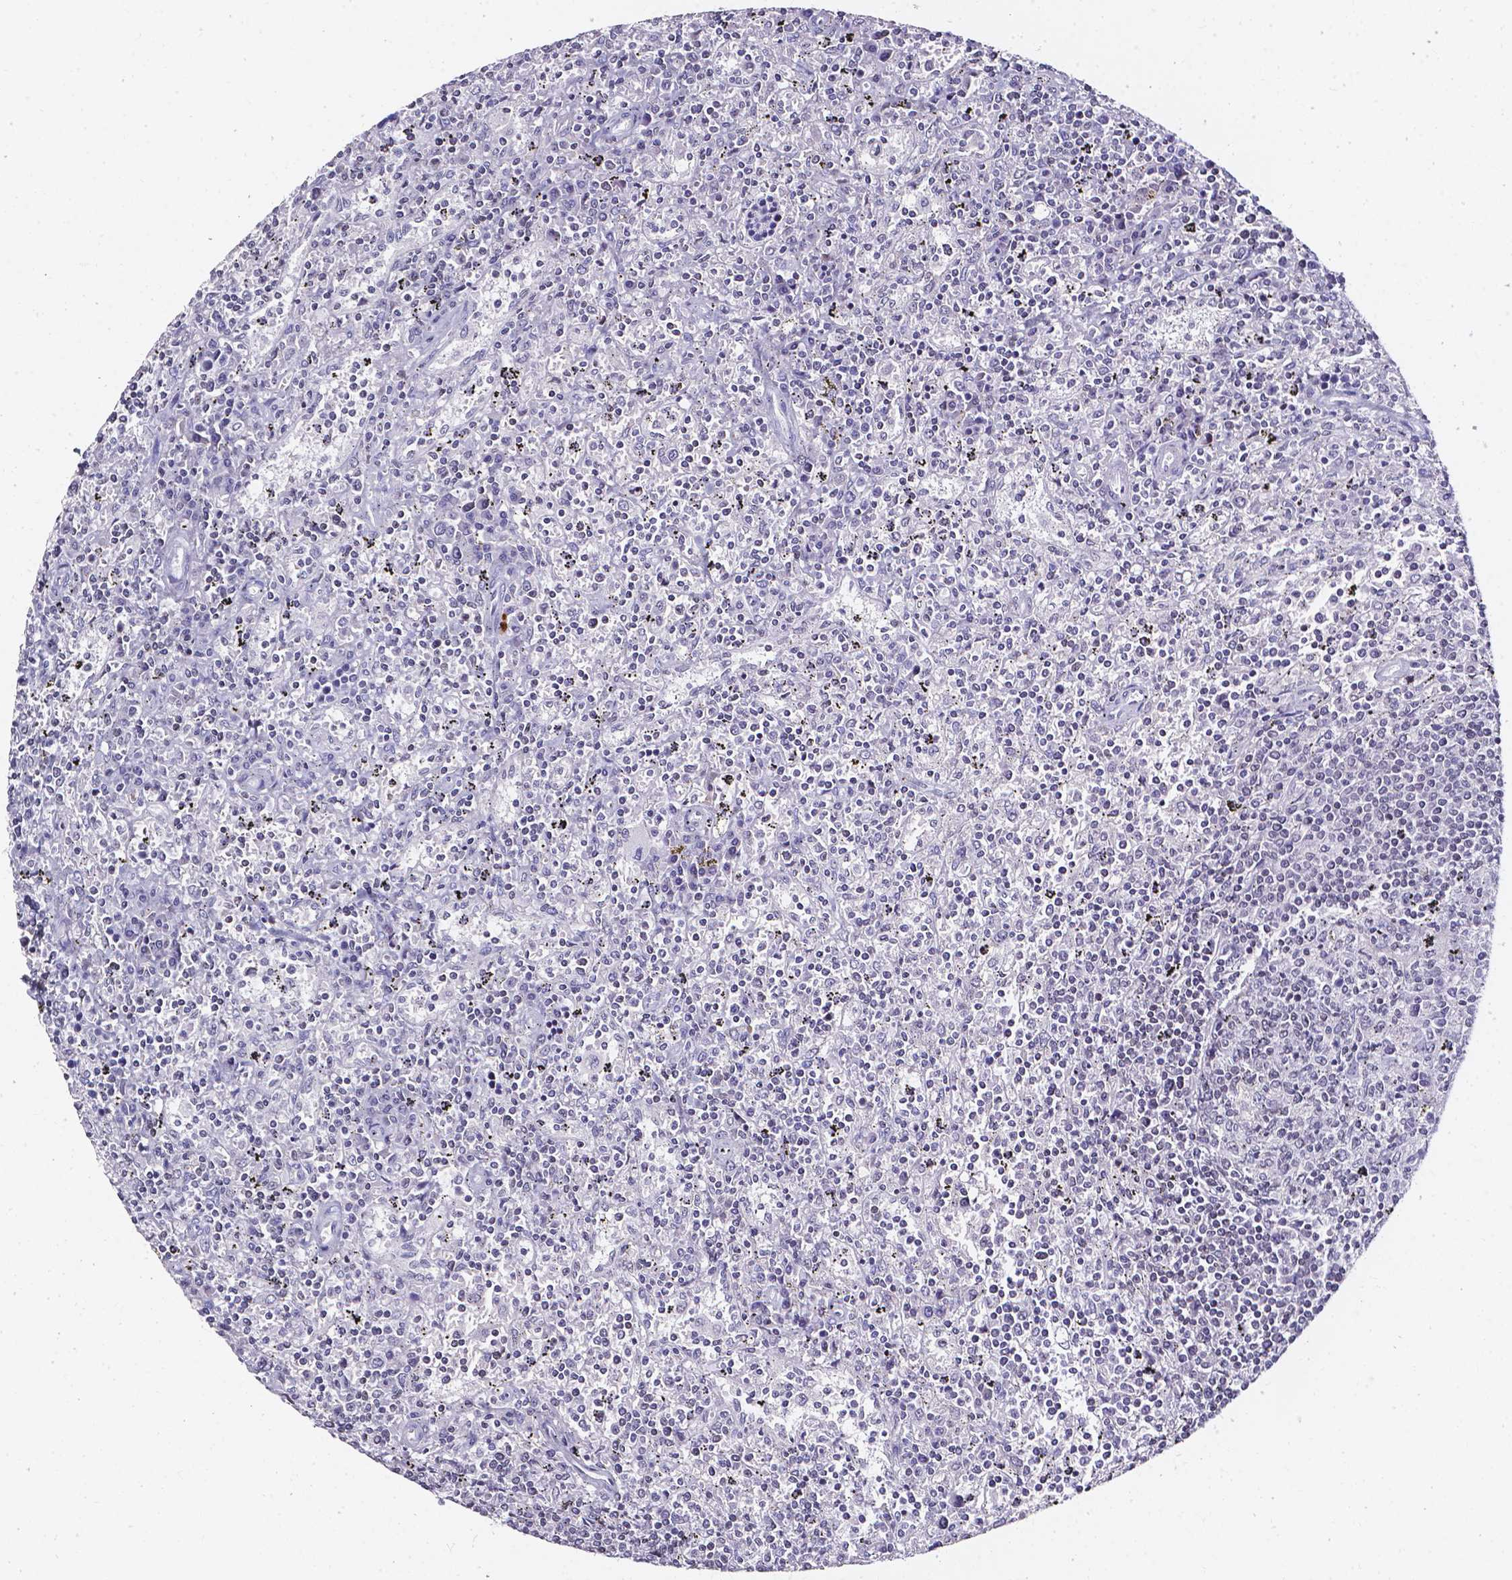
{"staining": {"intensity": "negative", "quantity": "none", "location": "none"}, "tissue": "lymphoma", "cell_type": "Tumor cells", "image_type": "cancer", "snomed": [{"axis": "morphology", "description": "Malignant lymphoma, non-Hodgkin's type, Low grade"}, {"axis": "topography", "description": "Spleen"}], "caption": "Low-grade malignant lymphoma, non-Hodgkin's type stained for a protein using immunohistochemistry reveals no expression tumor cells.", "gene": "AKR1B10", "patient": {"sex": "male", "age": 62}}